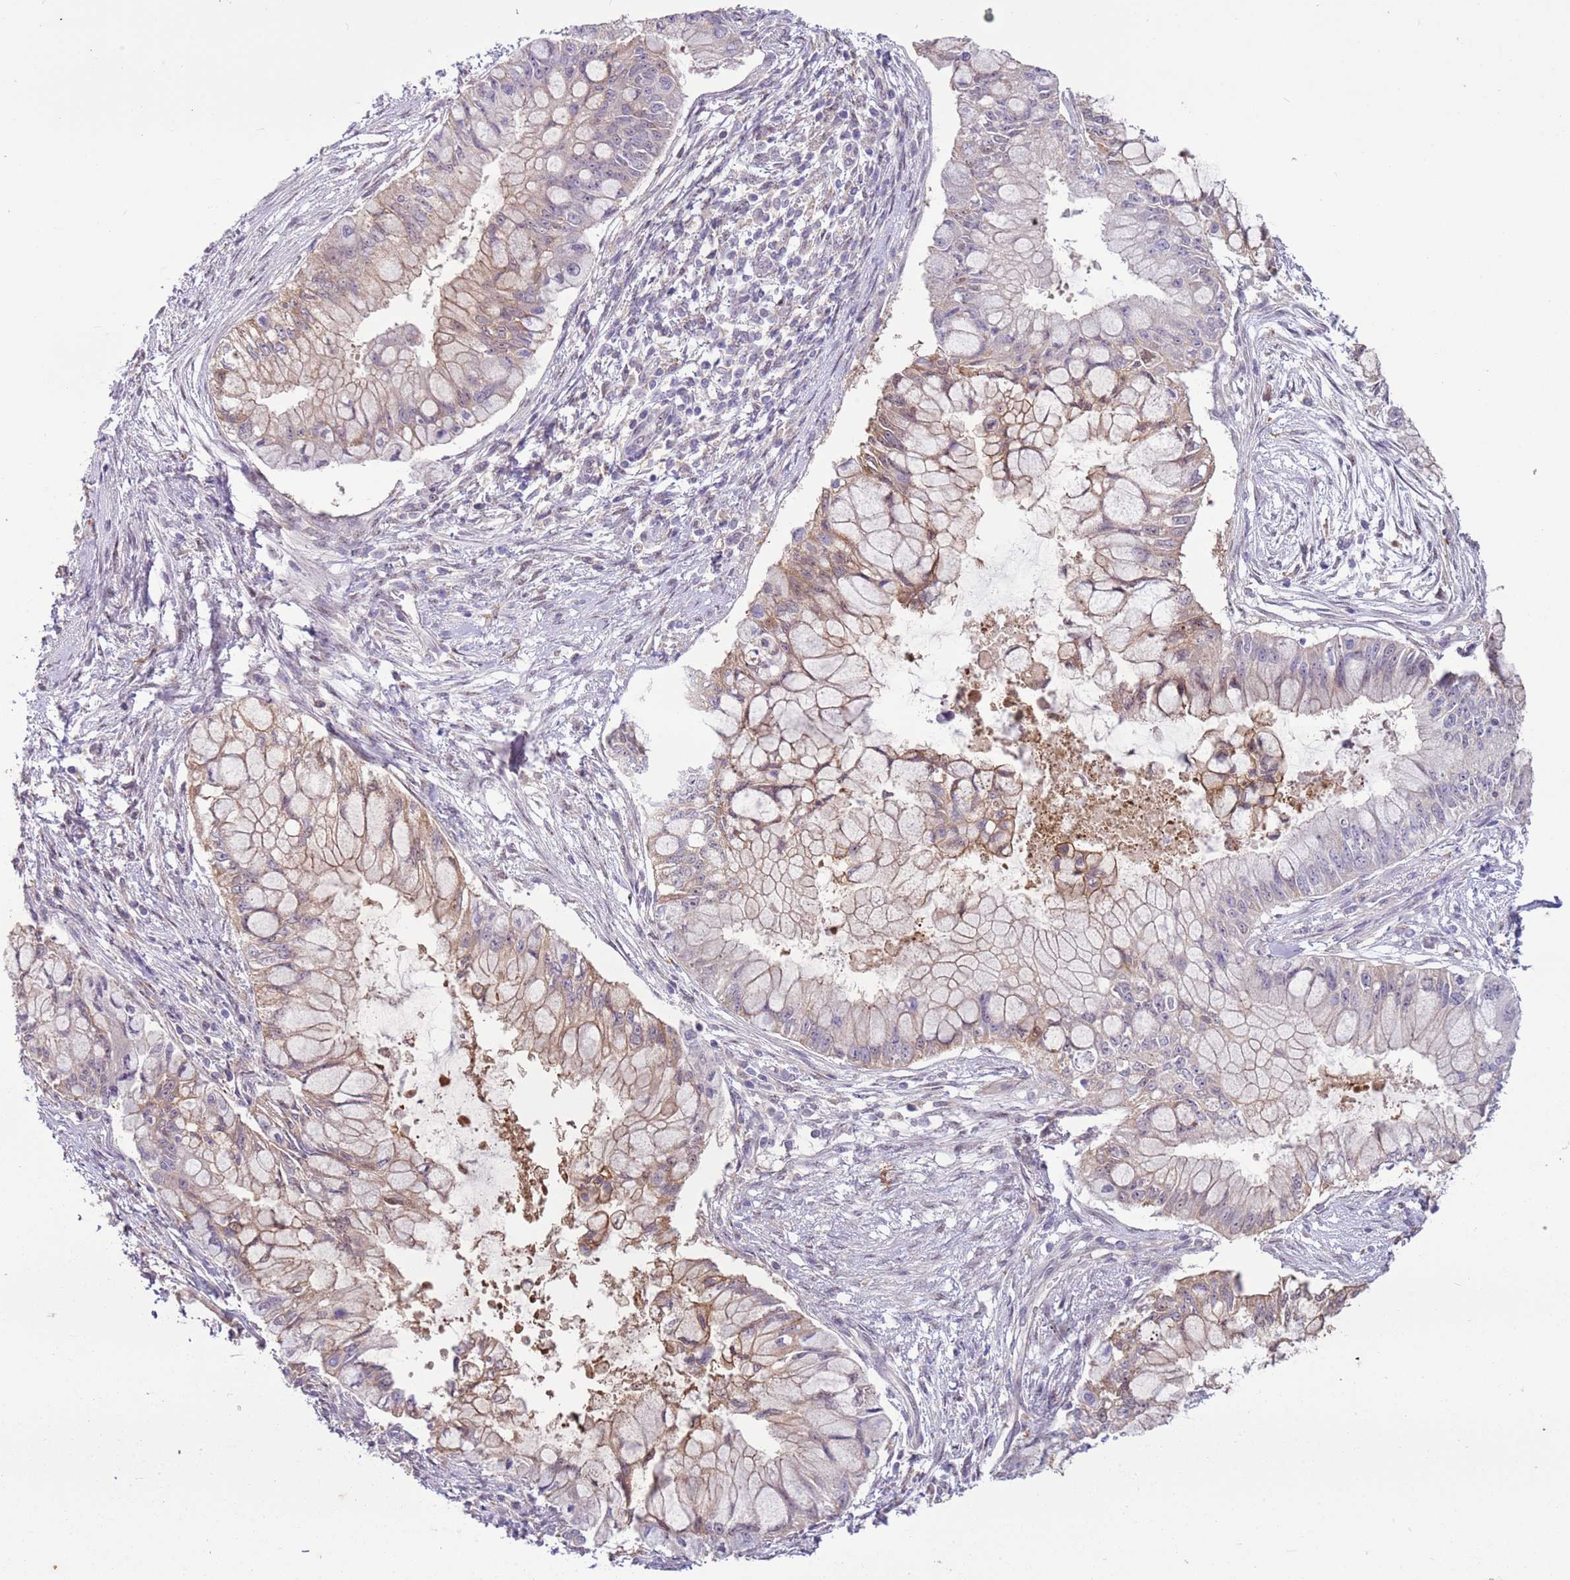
{"staining": {"intensity": "weak", "quantity": "25%-75%", "location": "cytoplasmic/membranous"}, "tissue": "pancreatic cancer", "cell_type": "Tumor cells", "image_type": "cancer", "snomed": [{"axis": "morphology", "description": "Adenocarcinoma, NOS"}, {"axis": "topography", "description": "Pancreas"}], "caption": "This image exhibits pancreatic cancer stained with immunohistochemistry (IHC) to label a protein in brown. The cytoplasmic/membranous of tumor cells show weak positivity for the protein. Nuclei are counter-stained blue.", "gene": "CAPN9", "patient": {"sex": "male", "age": 48}}